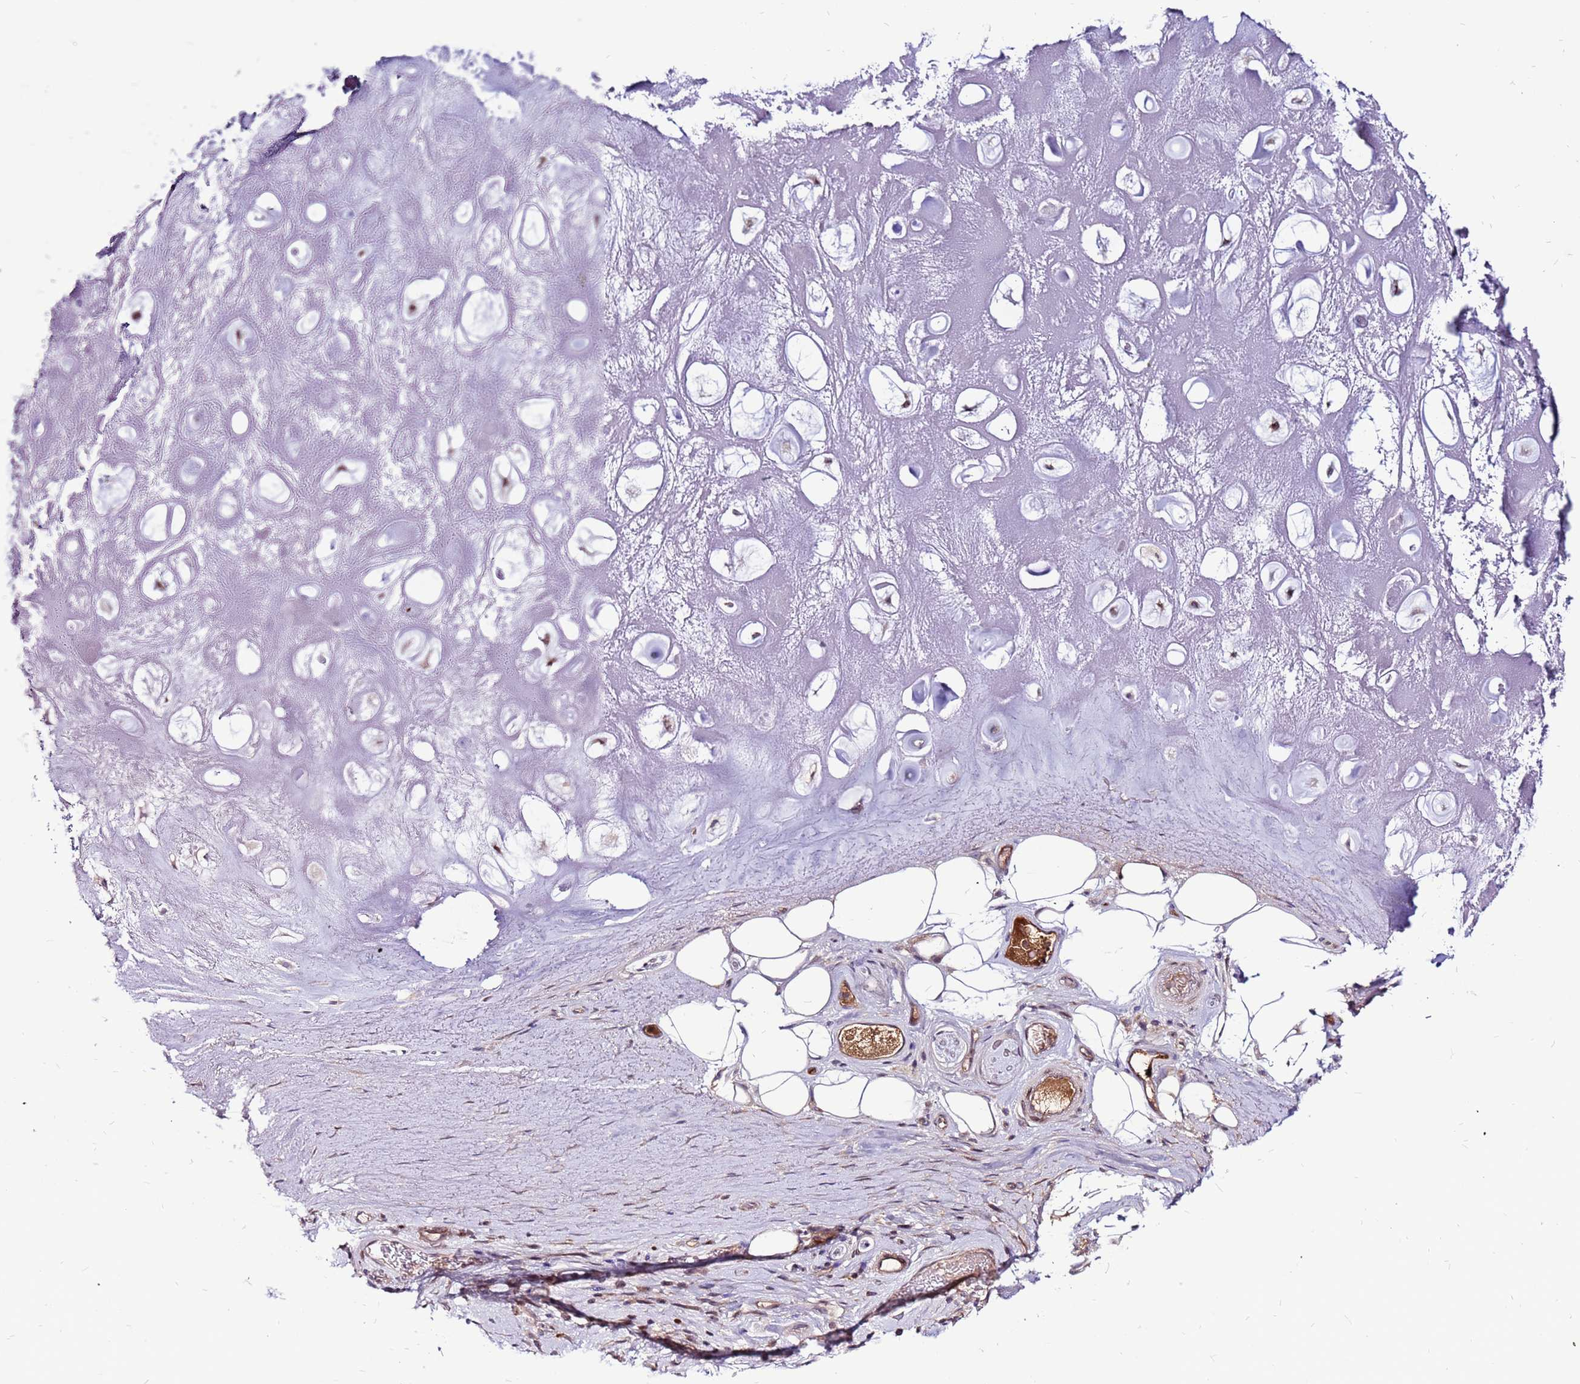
{"staining": {"intensity": "weak", "quantity": ">75%", "location": "cytoplasmic/membranous,nuclear"}, "tissue": "adipose tissue", "cell_type": "Adipocytes", "image_type": "normal", "snomed": [{"axis": "morphology", "description": "Normal tissue, NOS"}, {"axis": "topography", "description": "Cartilage tissue"}], "caption": "Protein analysis of unremarkable adipose tissue reveals weak cytoplasmic/membranous,nuclear expression in approximately >75% of adipocytes. (brown staining indicates protein expression, while blue staining denotes nuclei).", "gene": "CCDC71", "patient": {"sex": "male", "age": 81}}